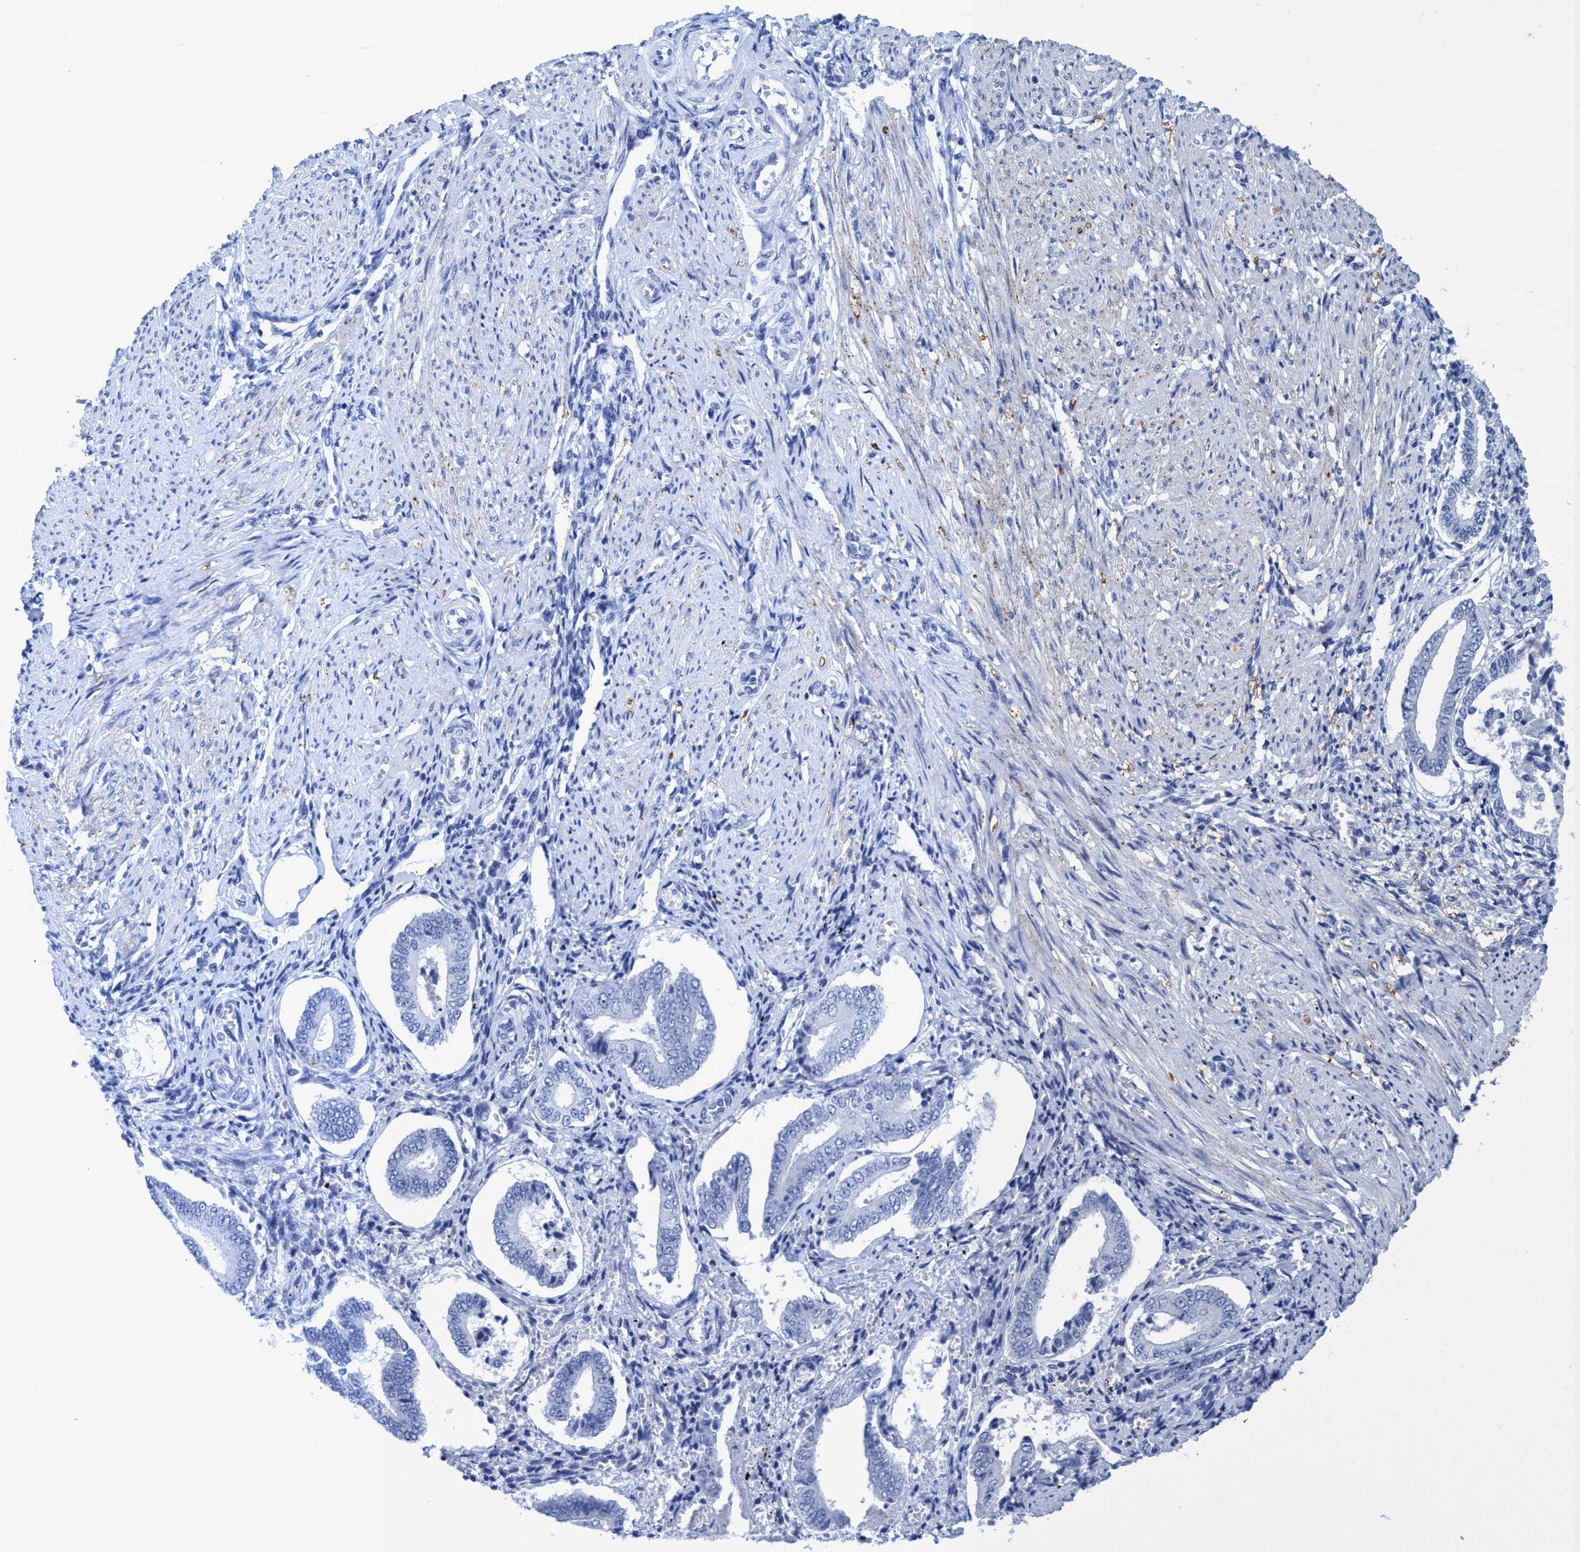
{"staining": {"intensity": "negative", "quantity": "none", "location": "none"}, "tissue": "endometrium", "cell_type": "Cells in endometrial stroma", "image_type": "normal", "snomed": [{"axis": "morphology", "description": "Normal tissue, NOS"}, {"axis": "topography", "description": "Endometrium"}], "caption": "Unremarkable endometrium was stained to show a protein in brown. There is no significant expression in cells in endometrial stroma. Brightfield microscopy of immunohistochemistry (IHC) stained with DAB (3,3'-diaminobenzidine) (brown) and hematoxylin (blue), captured at high magnification.", "gene": "PLPPR1", "patient": {"sex": "female", "age": 42}}